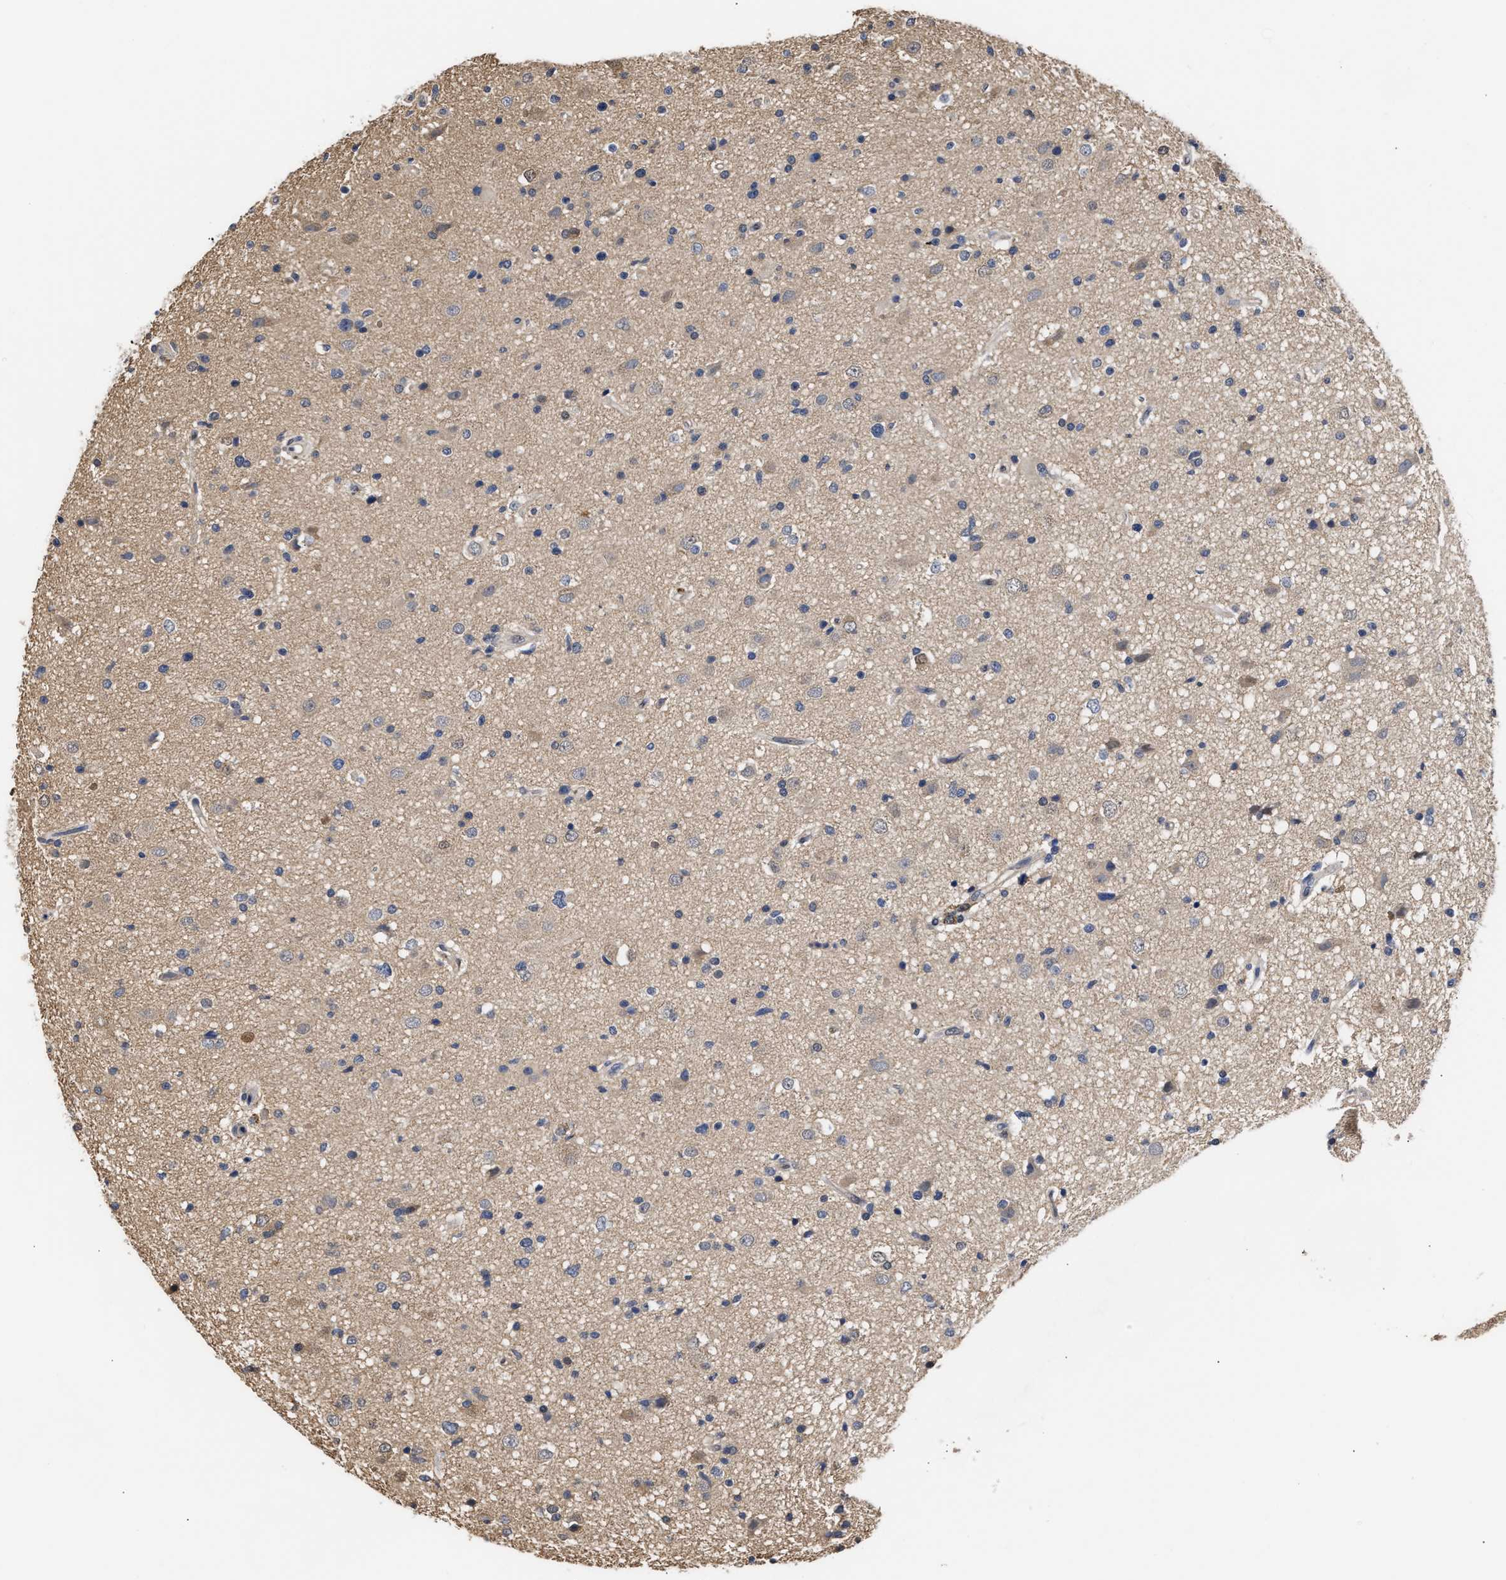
{"staining": {"intensity": "negative", "quantity": "none", "location": "none"}, "tissue": "glioma", "cell_type": "Tumor cells", "image_type": "cancer", "snomed": [{"axis": "morphology", "description": "Glioma, malignant, High grade"}, {"axis": "topography", "description": "Brain"}], "caption": "A photomicrograph of human malignant glioma (high-grade) is negative for staining in tumor cells. The staining is performed using DAB (3,3'-diaminobenzidine) brown chromogen with nuclei counter-stained in using hematoxylin.", "gene": "KLHDC1", "patient": {"sex": "male", "age": 33}}